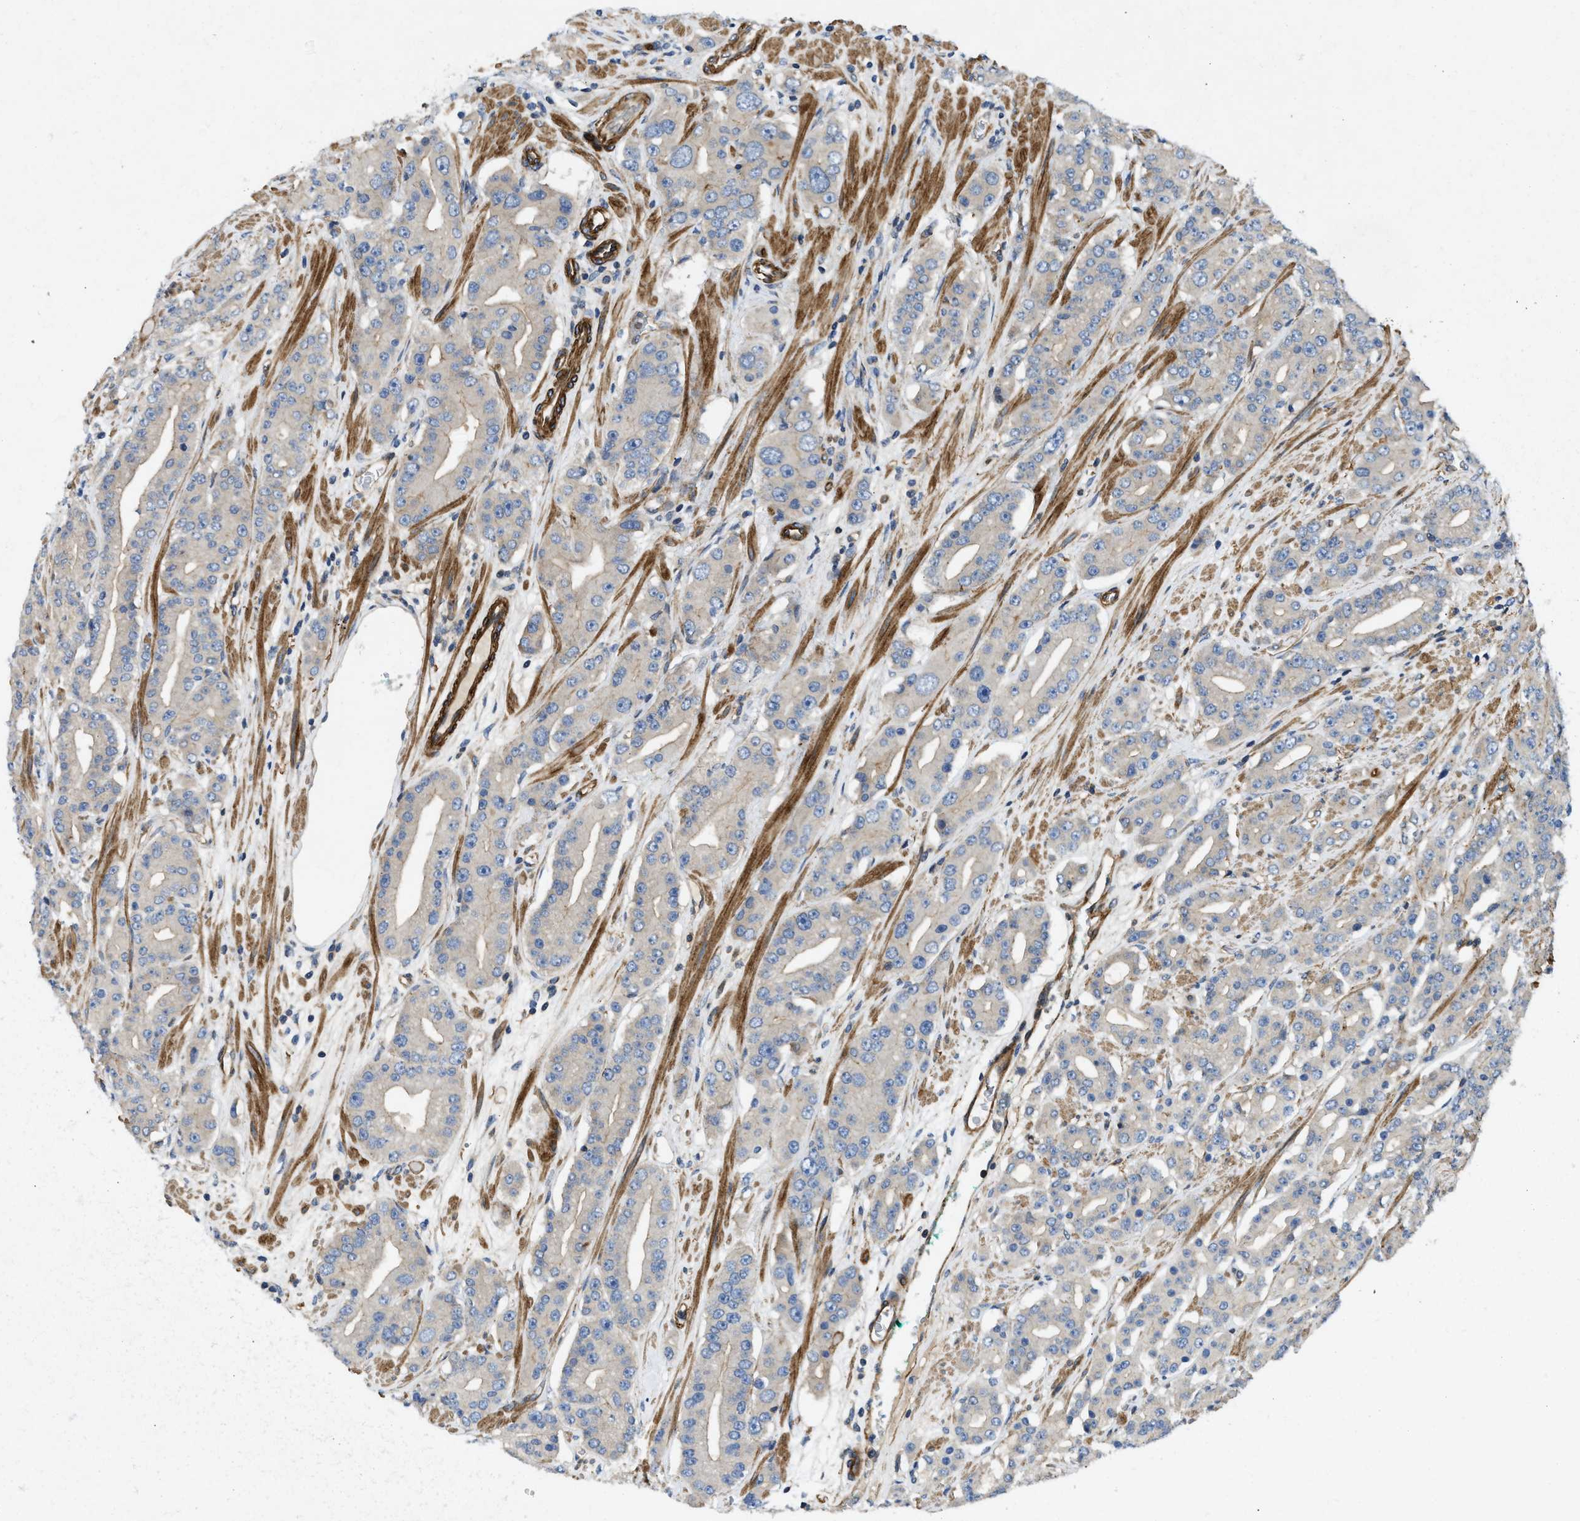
{"staining": {"intensity": "weak", "quantity": "25%-75%", "location": "cytoplasmic/membranous"}, "tissue": "prostate cancer", "cell_type": "Tumor cells", "image_type": "cancer", "snomed": [{"axis": "morphology", "description": "Adenocarcinoma, High grade"}, {"axis": "topography", "description": "Prostate"}], "caption": "Protein expression by immunohistochemistry exhibits weak cytoplasmic/membranous staining in approximately 25%-75% of tumor cells in prostate cancer (high-grade adenocarcinoma).", "gene": "NYNRIN", "patient": {"sex": "male", "age": 71}}